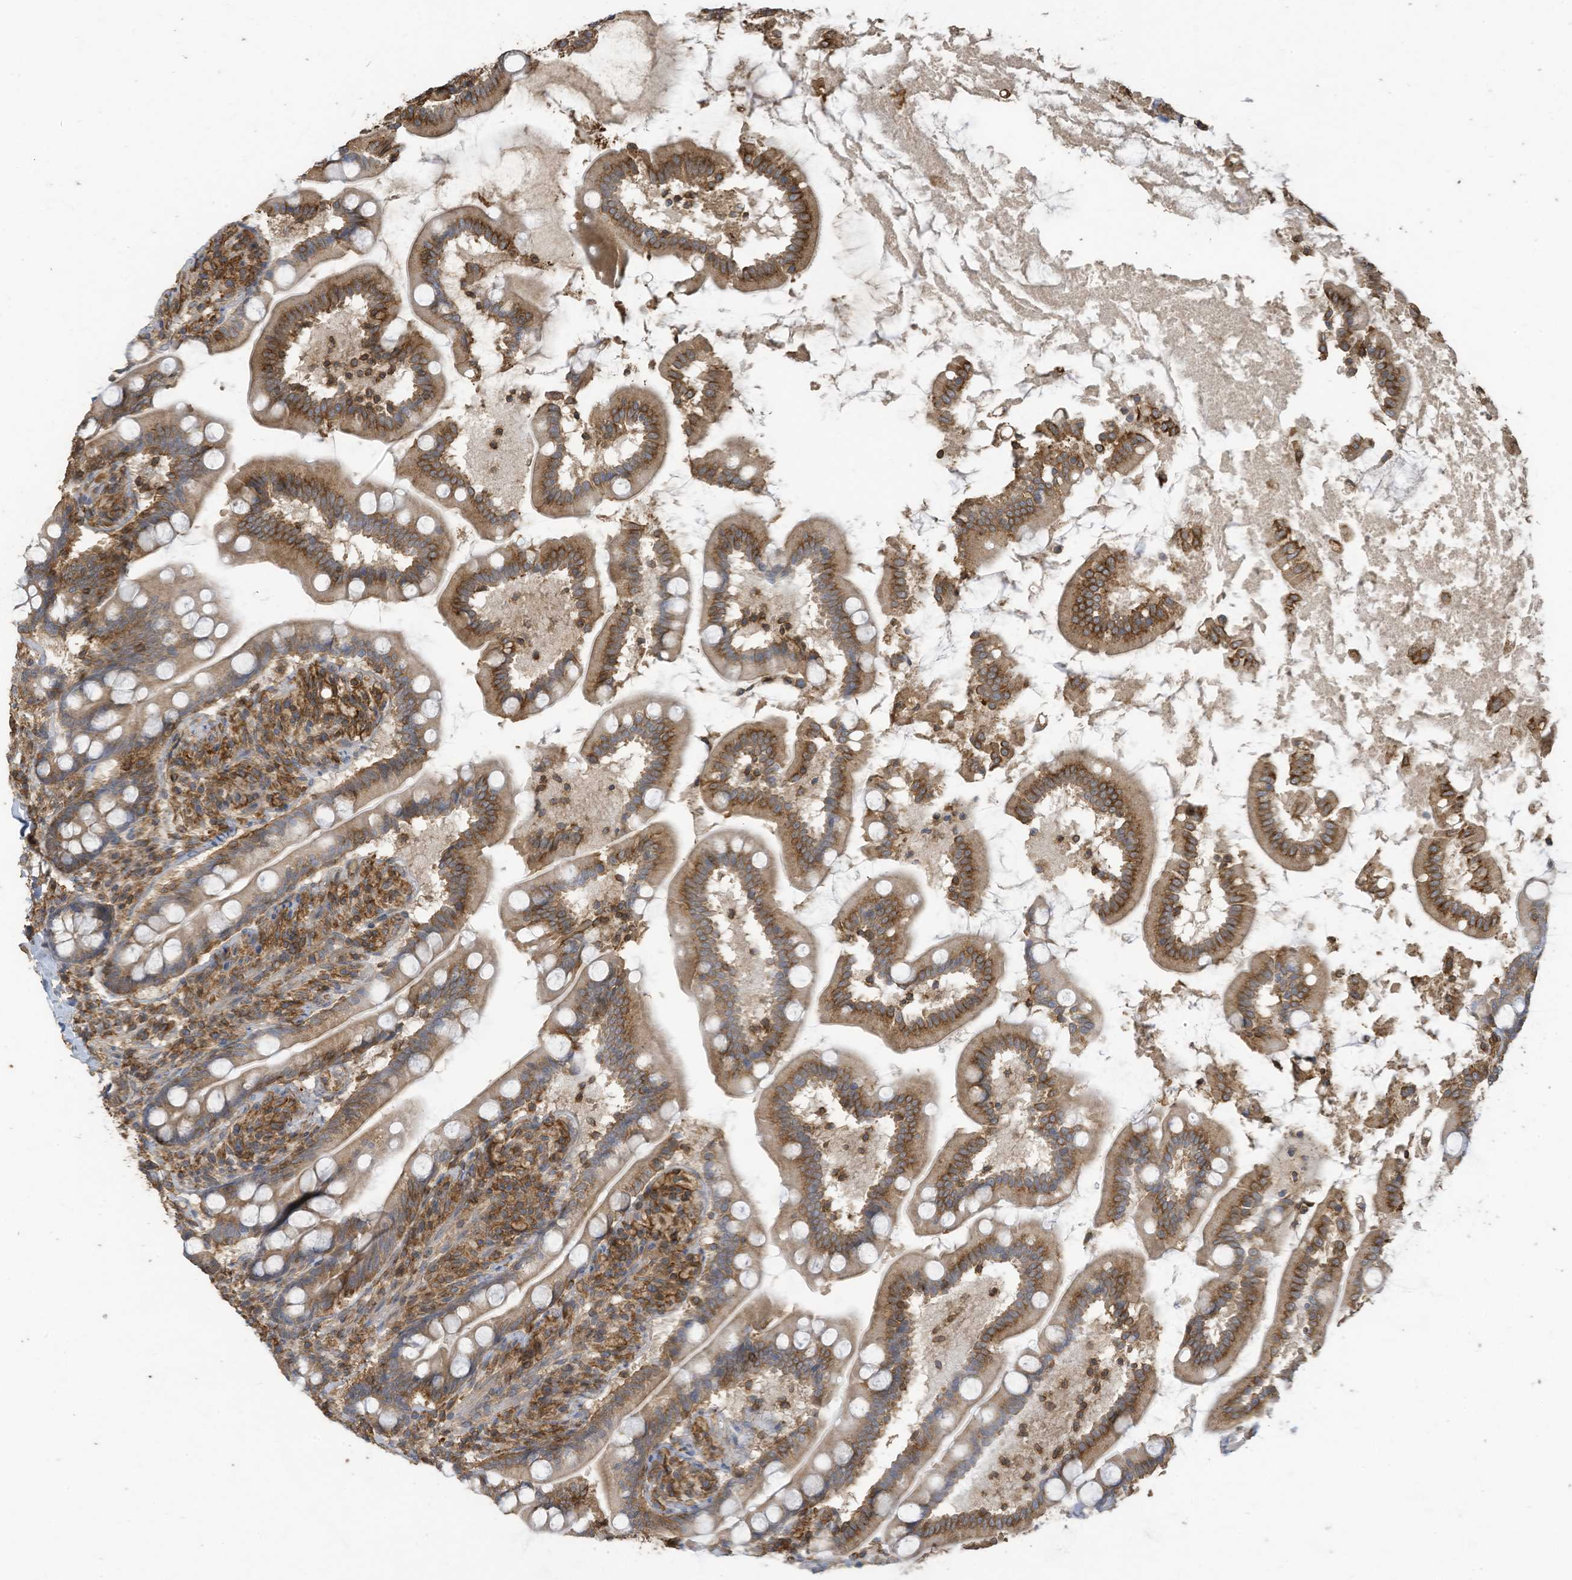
{"staining": {"intensity": "moderate", "quantity": "25%-75%", "location": "cytoplasmic/membranous"}, "tissue": "small intestine", "cell_type": "Glandular cells", "image_type": "normal", "snomed": [{"axis": "morphology", "description": "Normal tissue, NOS"}, {"axis": "topography", "description": "Small intestine"}], "caption": "The immunohistochemical stain shows moderate cytoplasmic/membranous positivity in glandular cells of benign small intestine. (DAB = brown stain, brightfield microscopy at high magnification).", "gene": "COX10", "patient": {"sex": "female", "age": 64}}